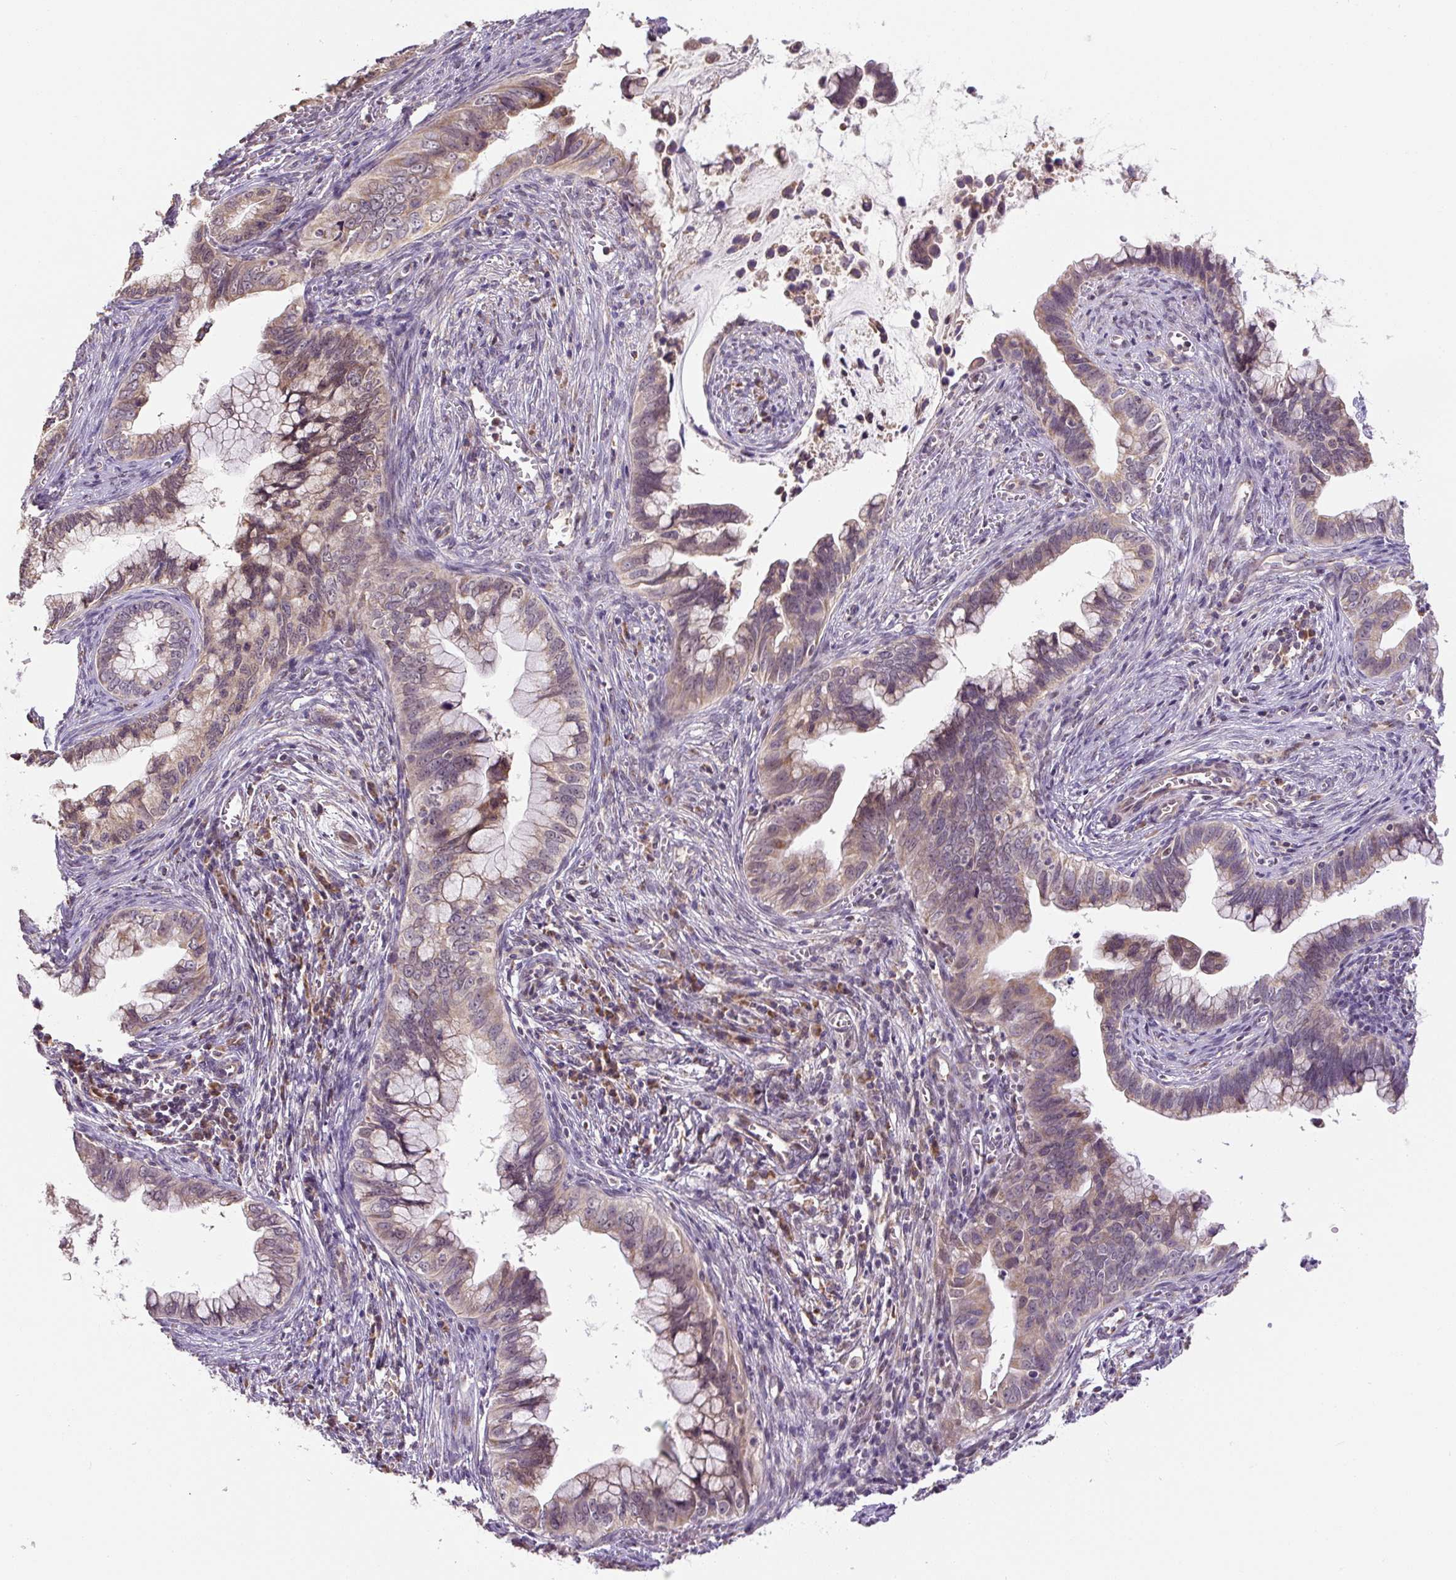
{"staining": {"intensity": "weak", "quantity": ">75%", "location": "cytoplasmic/membranous"}, "tissue": "cervical cancer", "cell_type": "Tumor cells", "image_type": "cancer", "snomed": [{"axis": "morphology", "description": "Adenocarcinoma, NOS"}, {"axis": "topography", "description": "Cervix"}], "caption": "IHC (DAB) staining of human cervical adenocarcinoma demonstrates weak cytoplasmic/membranous protein expression in about >75% of tumor cells.", "gene": "MFSD9", "patient": {"sex": "female", "age": 44}}